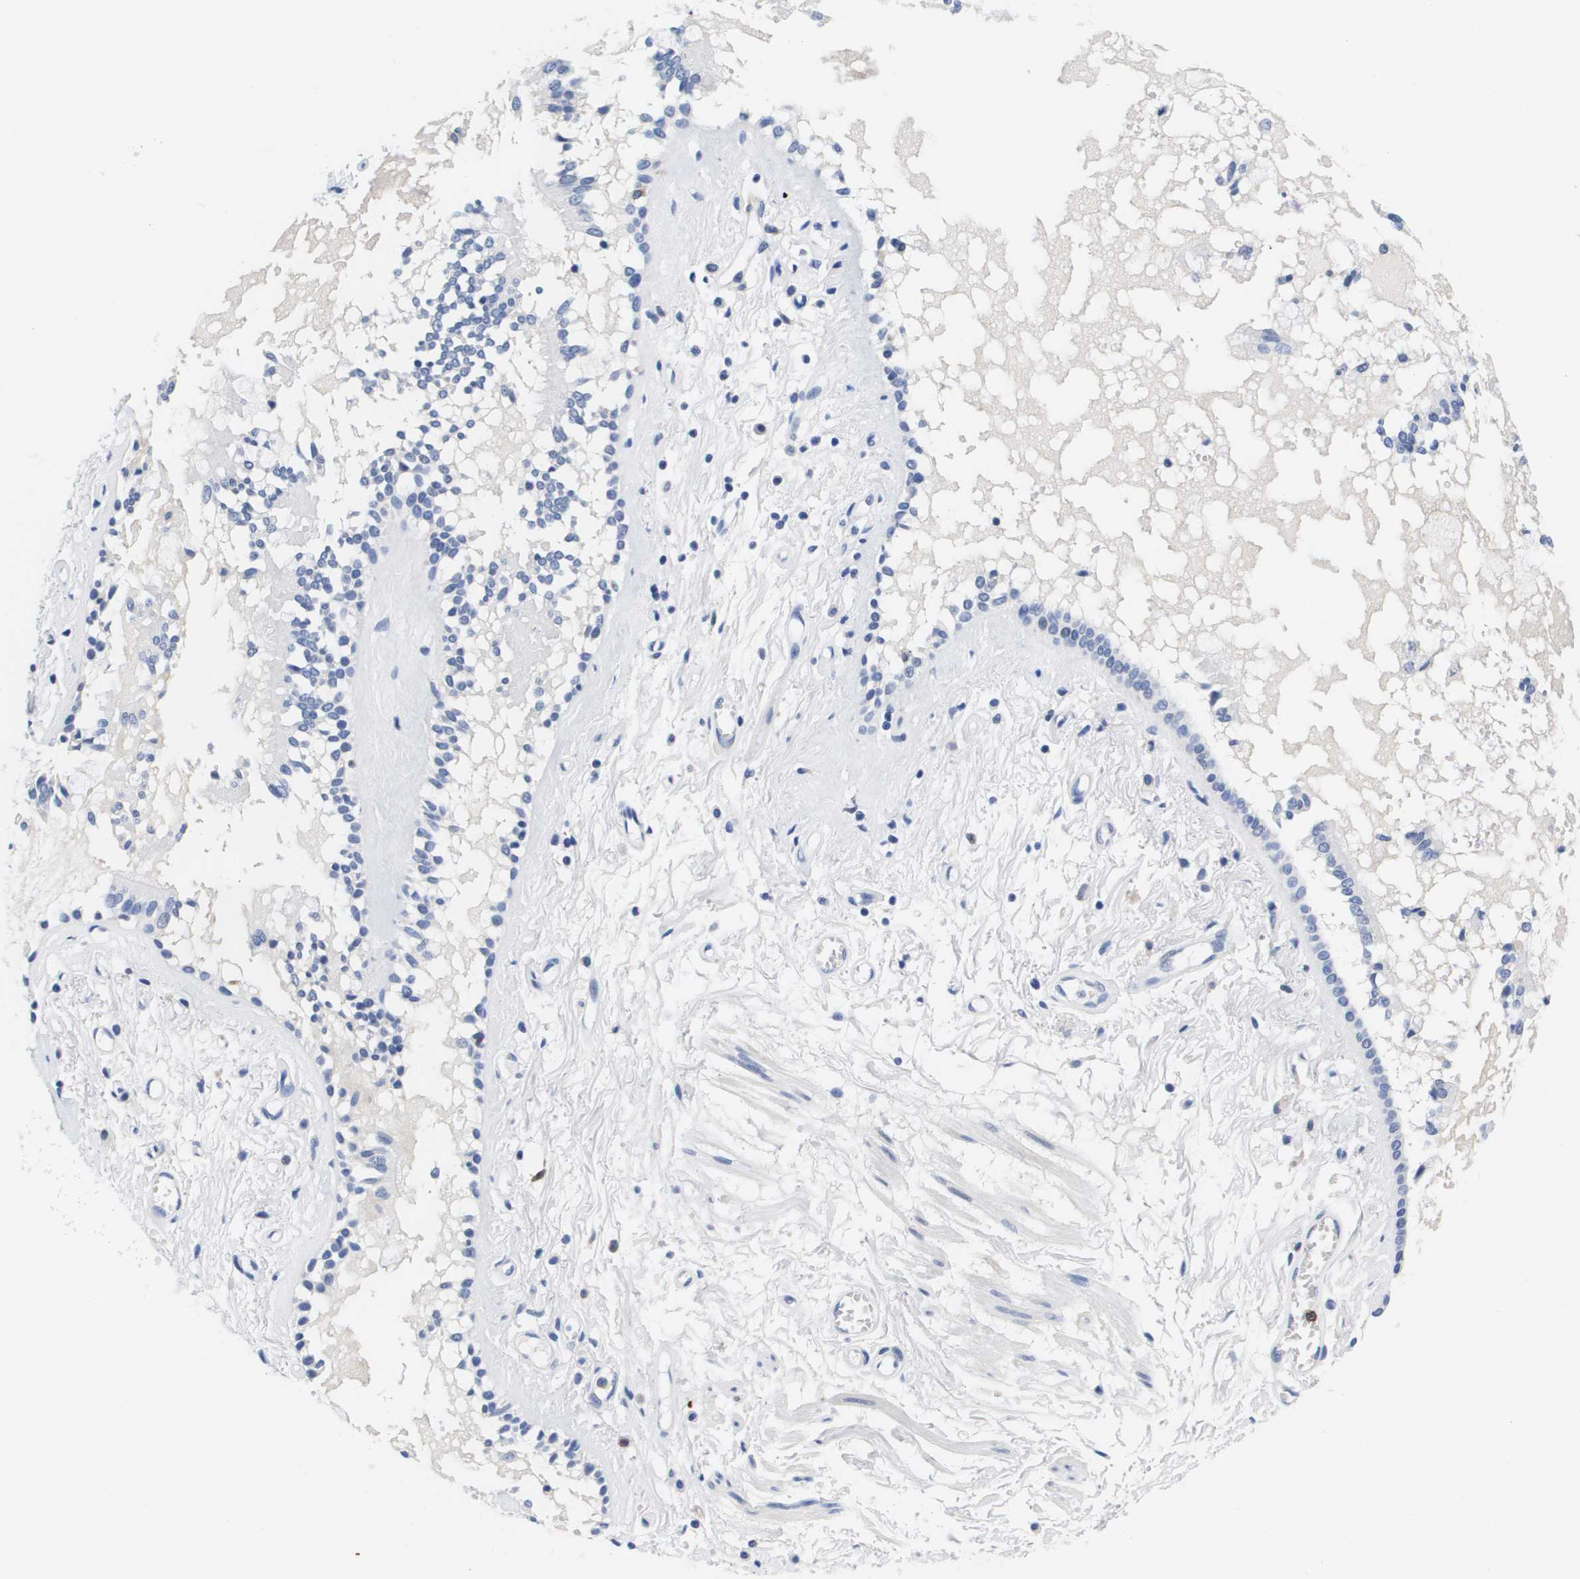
{"staining": {"intensity": "negative", "quantity": "none", "location": "none"}, "tissue": "bronchus", "cell_type": "Respiratory epithelial cells", "image_type": "normal", "snomed": [{"axis": "morphology", "description": "Normal tissue, NOS"}, {"axis": "morphology", "description": "Inflammation, NOS"}, {"axis": "topography", "description": "Cartilage tissue"}, {"axis": "topography", "description": "Lung"}], "caption": "Respiratory epithelial cells show no significant protein expression in benign bronchus. (DAB (3,3'-diaminobenzidine) immunohistochemistry (IHC) with hematoxylin counter stain).", "gene": "HMOX1", "patient": {"sex": "male", "age": 71}}